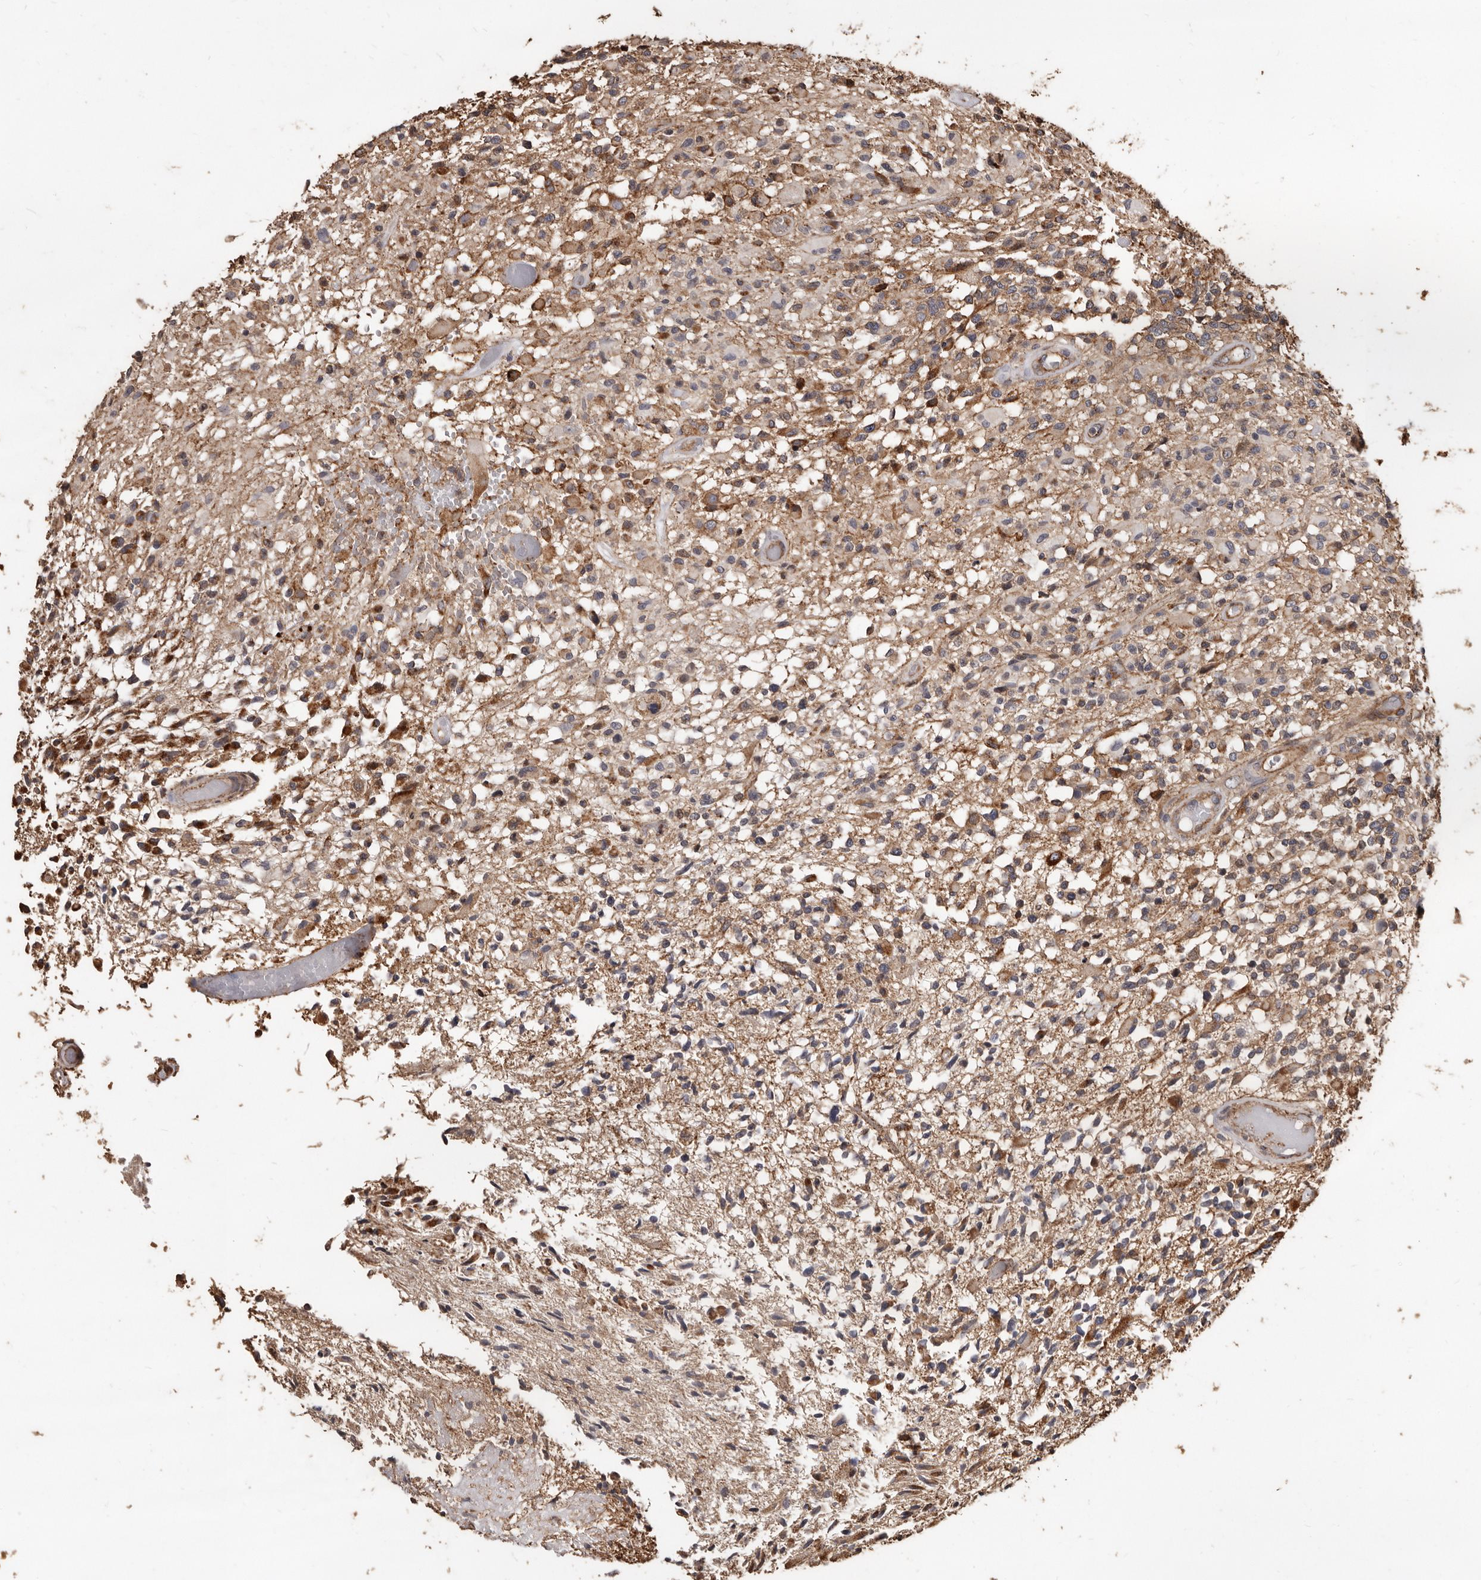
{"staining": {"intensity": "weak", "quantity": ">75%", "location": "cytoplasmic/membranous"}, "tissue": "glioma", "cell_type": "Tumor cells", "image_type": "cancer", "snomed": [{"axis": "morphology", "description": "Glioma, malignant, High grade"}, {"axis": "morphology", "description": "Glioblastoma, NOS"}, {"axis": "topography", "description": "Brain"}], "caption": "DAB (3,3'-diaminobenzidine) immunohistochemical staining of glioma demonstrates weak cytoplasmic/membranous protein staining in about >75% of tumor cells.", "gene": "GSK3A", "patient": {"sex": "male", "age": 60}}